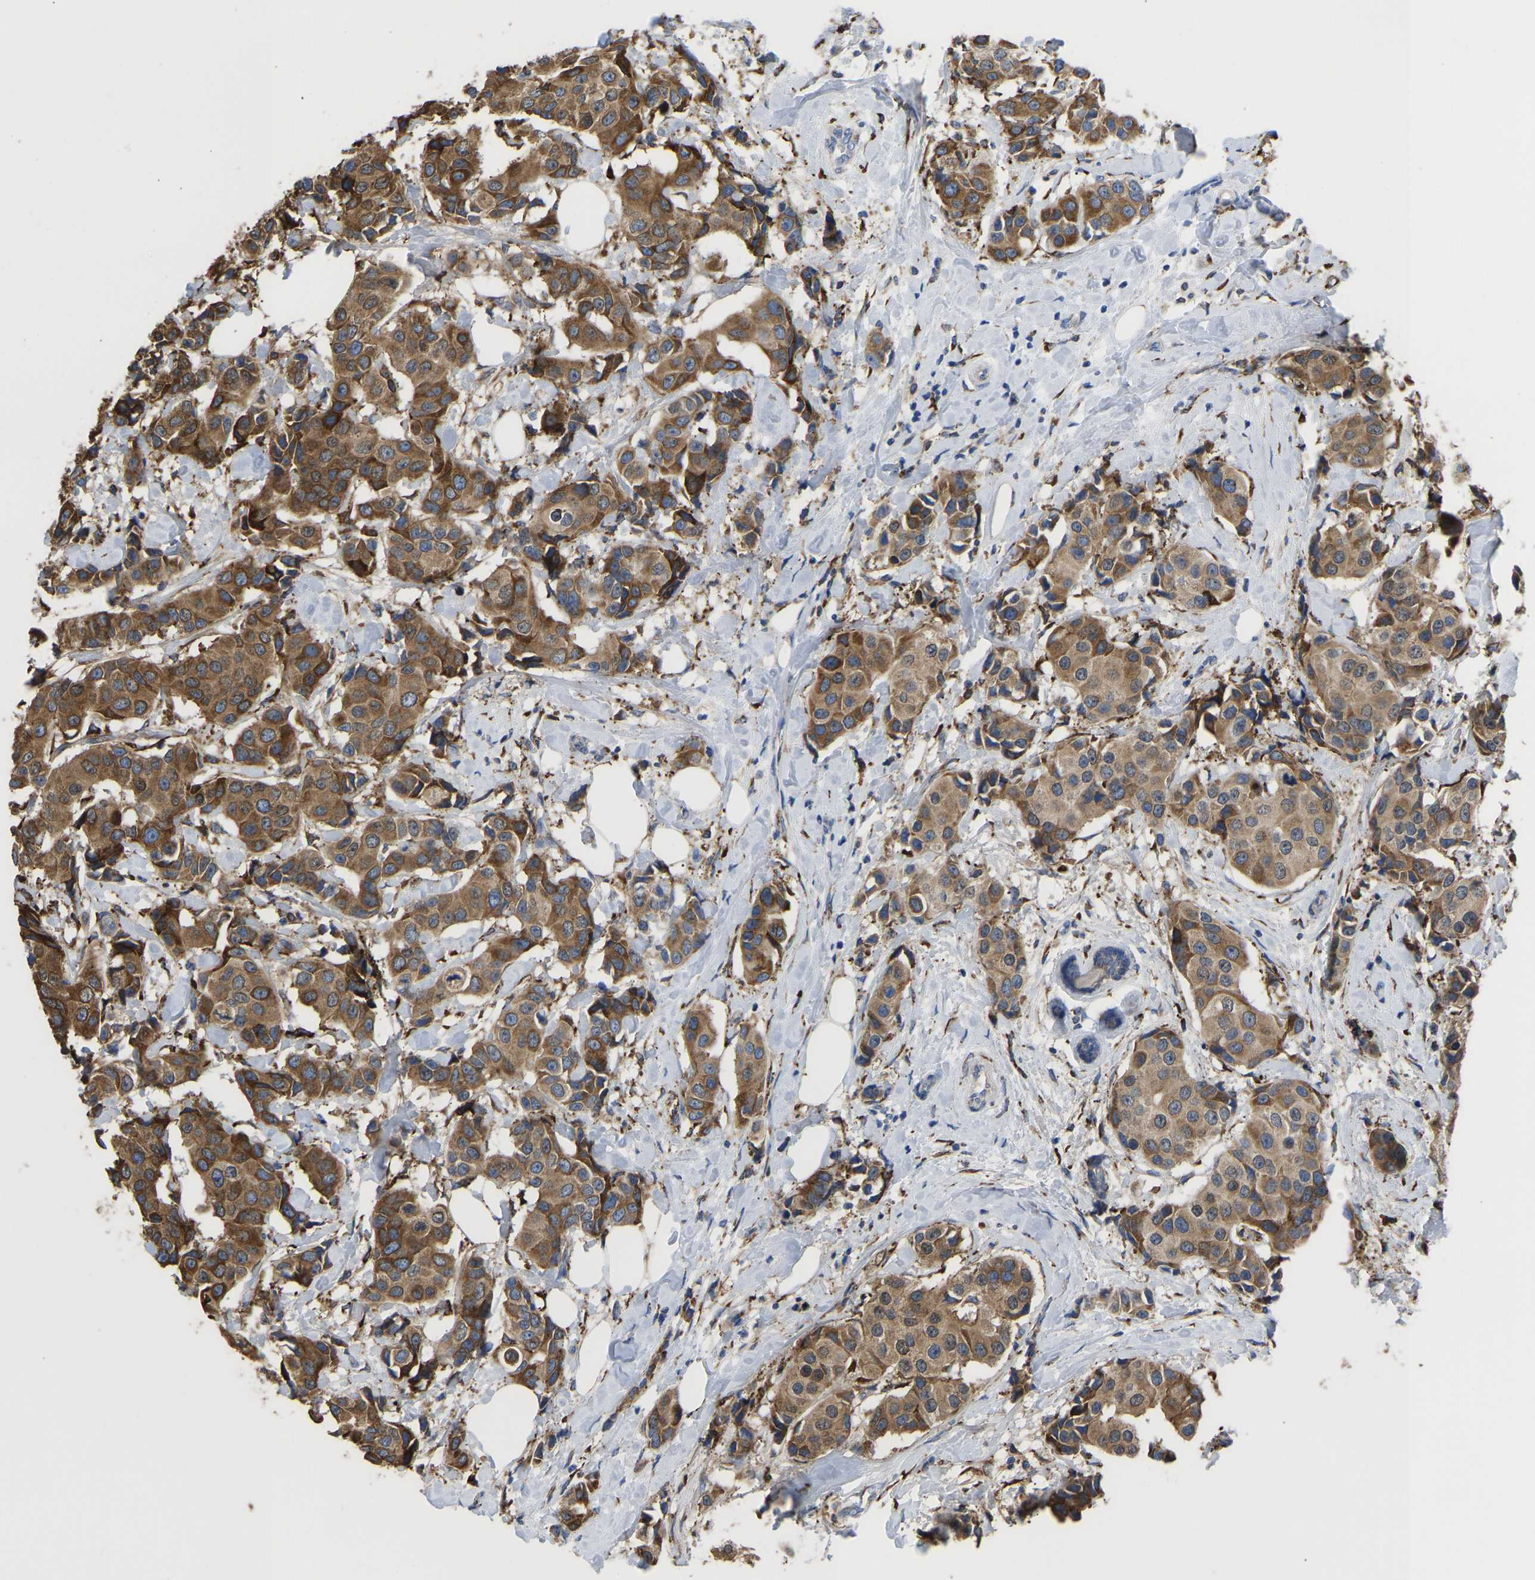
{"staining": {"intensity": "moderate", "quantity": ">75%", "location": "cytoplasmic/membranous"}, "tissue": "breast cancer", "cell_type": "Tumor cells", "image_type": "cancer", "snomed": [{"axis": "morphology", "description": "Normal tissue, NOS"}, {"axis": "morphology", "description": "Duct carcinoma"}, {"axis": "topography", "description": "Breast"}], "caption": "Immunohistochemical staining of human breast cancer (intraductal carcinoma) demonstrates medium levels of moderate cytoplasmic/membranous protein staining in about >75% of tumor cells.", "gene": "P4HB", "patient": {"sex": "female", "age": 39}}